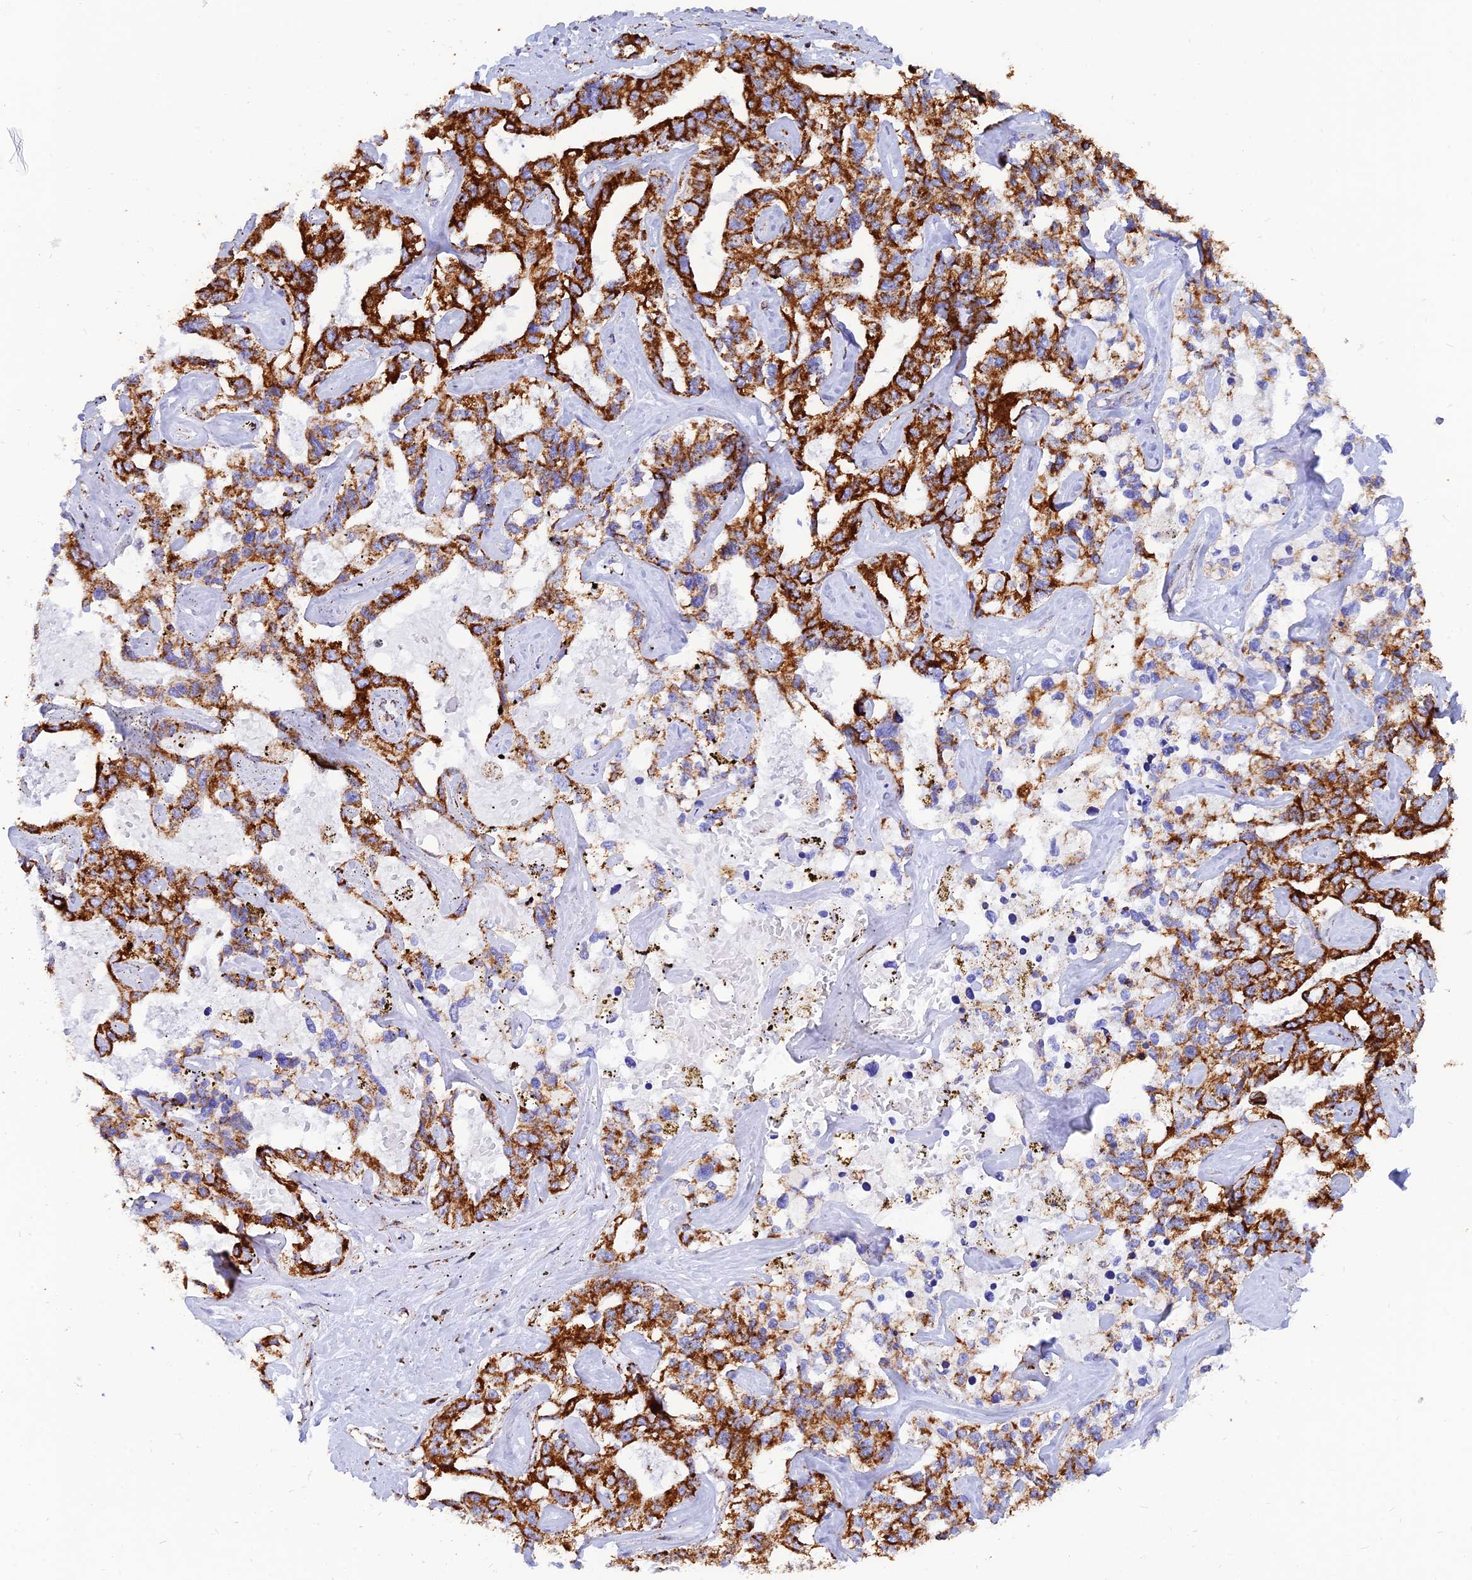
{"staining": {"intensity": "strong", "quantity": ">75%", "location": "cytoplasmic/membranous"}, "tissue": "liver cancer", "cell_type": "Tumor cells", "image_type": "cancer", "snomed": [{"axis": "morphology", "description": "Cholangiocarcinoma"}, {"axis": "topography", "description": "Liver"}], "caption": "The histopathology image reveals immunohistochemical staining of liver cancer (cholangiocarcinoma). There is strong cytoplasmic/membranous expression is identified in about >75% of tumor cells.", "gene": "NDUFB6", "patient": {"sex": "male", "age": 59}}